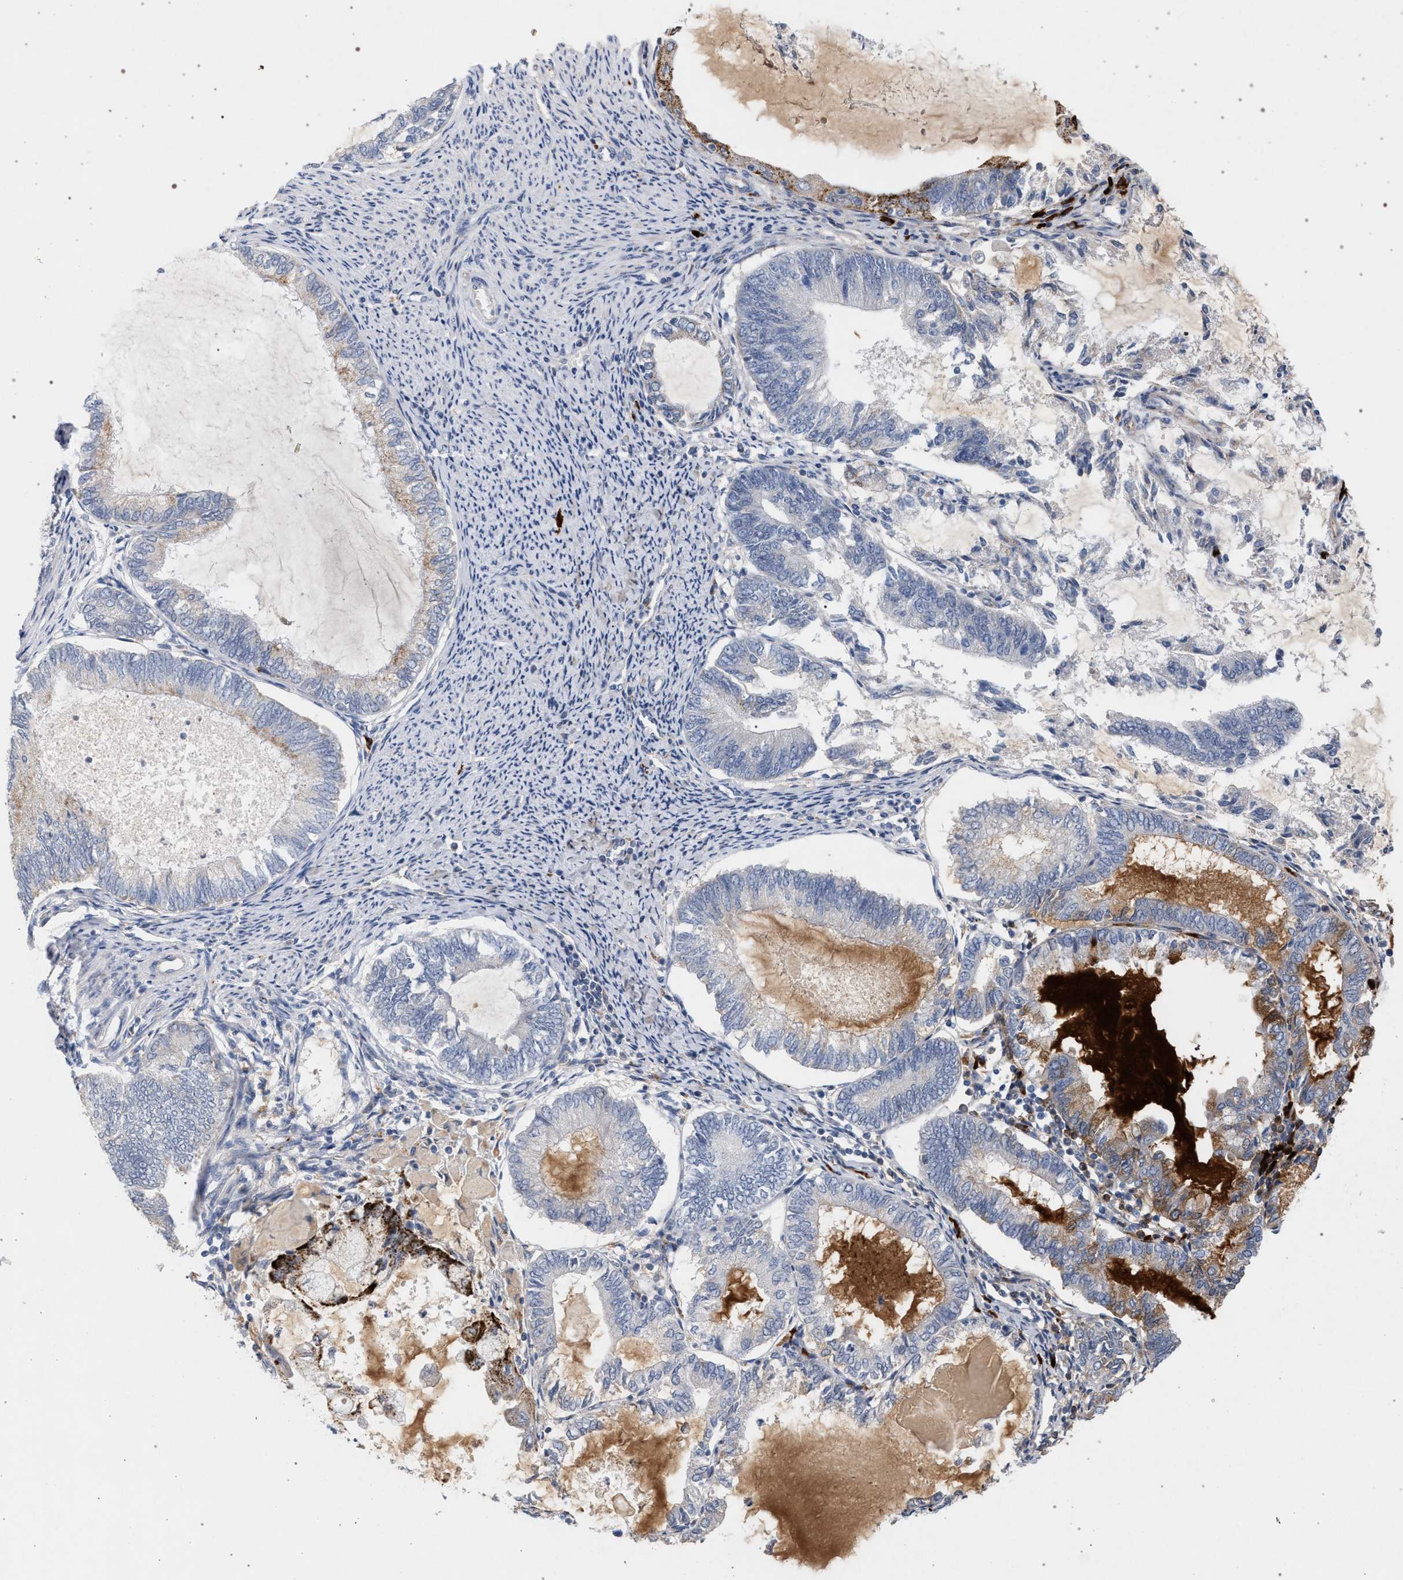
{"staining": {"intensity": "moderate", "quantity": "<25%", "location": "cytoplasmic/membranous"}, "tissue": "endometrial cancer", "cell_type": "Tumor cells", "image_type": "cancer", "snomed": [{"axis": "morphology", "description": "Adenocarcinoma, NOS"}, {"axis": "topography", "description": "Endometrium"}], "caption": "This histopathology image displays endometrial adenocarcinoma stained with immunohistochemistry (IHC) to label a protein in brown. The cytoplasmic/membranous of tumor cells show moderate positivity for the protein. Nuclei are counter-stained blue.", "gene": "MAMDC2", "patient": {"sex": "female", "age": 86}}